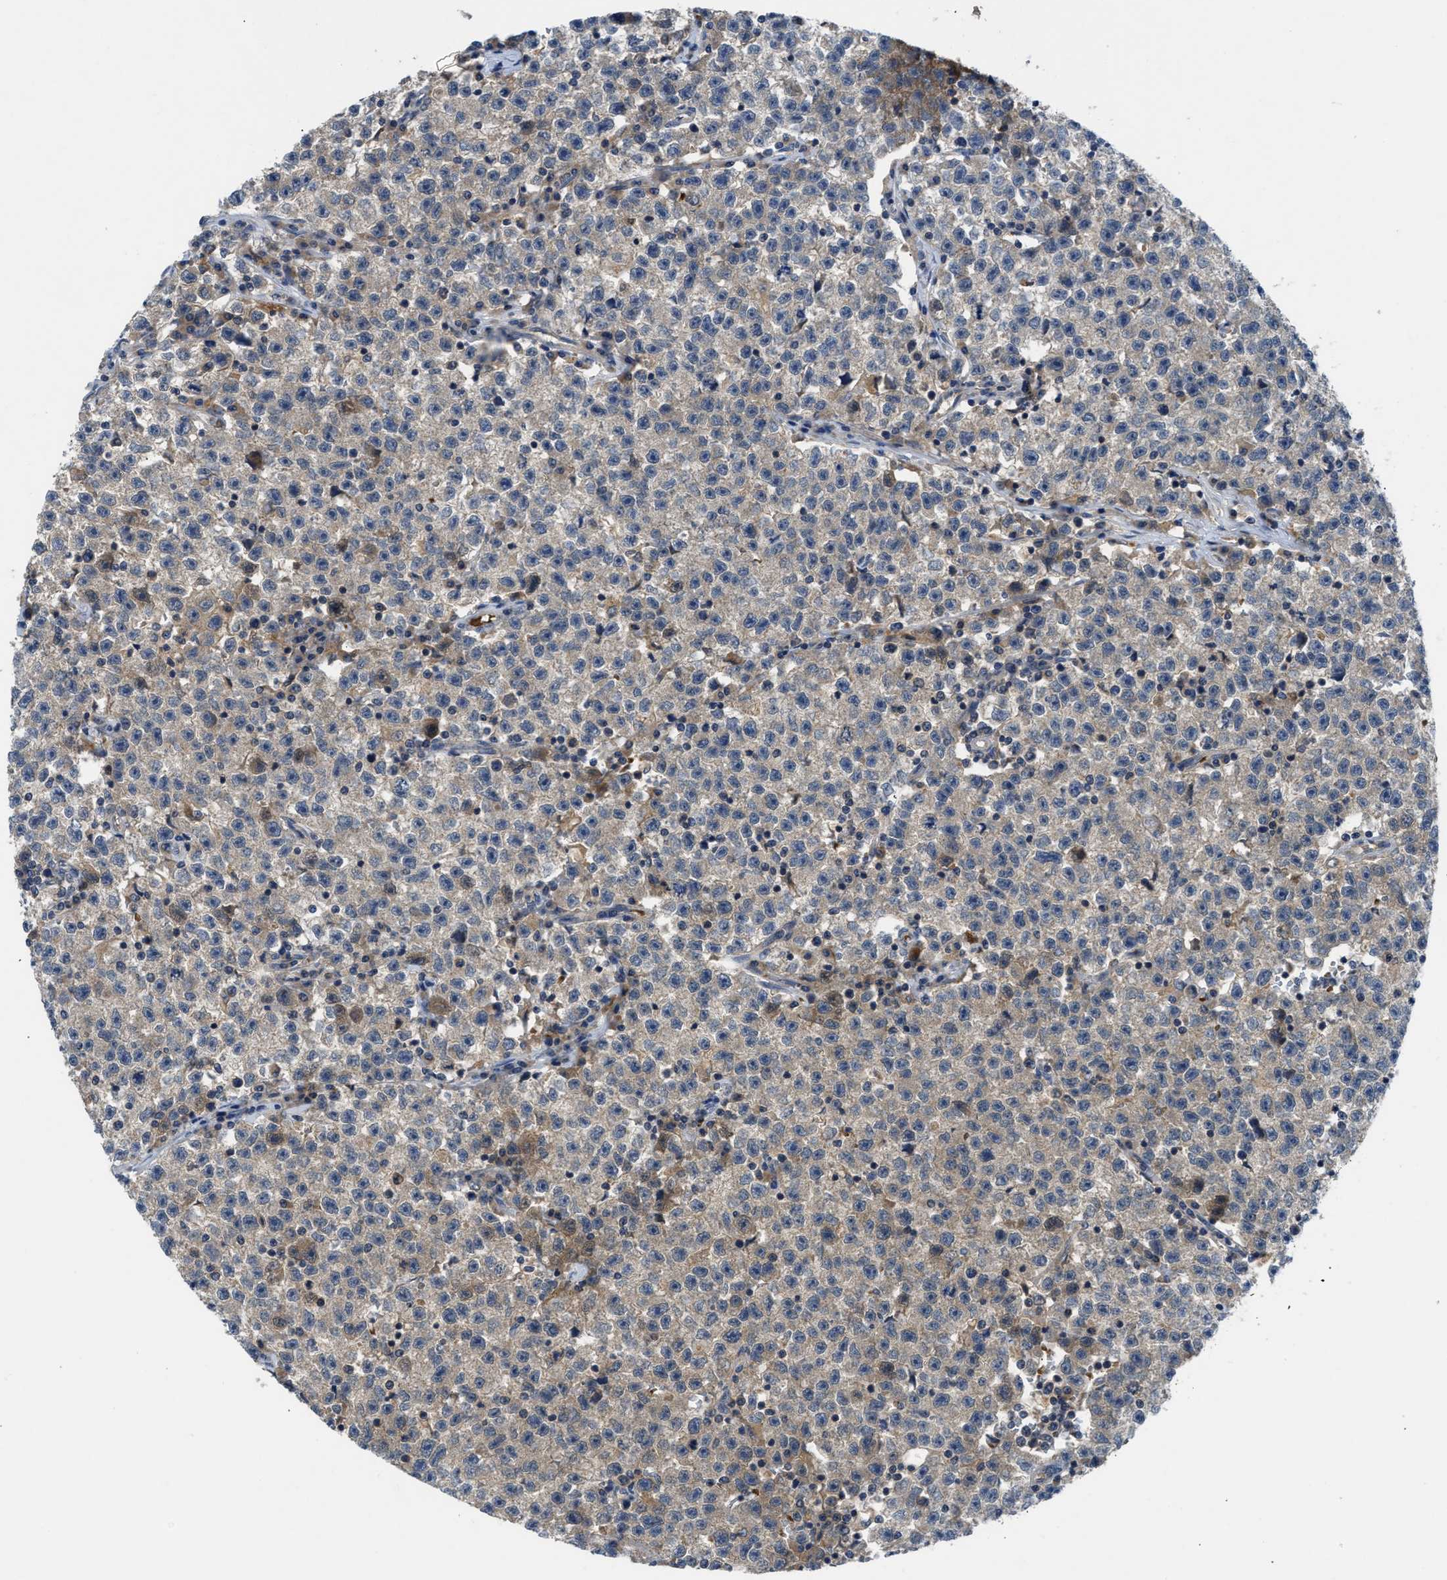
{"staining": {"intensity": "weak", "quantity": ">75%", "location": "cytoplasmic/membranous"}, "tissue": "testis cancer", "cell_type": "Tumor cells", "image_type": "cancer", "snomed": [{"axis": "morphology", "description": "Seminoma, NOS"}, {"axis": "topography", "description": "Testis"}], "caption": "Immunohistochemistry of human seminoma (testis) displays low levels of weak cytoplasmic/membranous positivity in approximately >75% of tumor cells. The staining is performed using DAB (3,3'-diaminobenzidine) brown chromogen to label protein expression. The nuclei are counter-stained blue using hematoxylin.", "gene": "PDE7A", "patient": {"sex": "male", "age": 22}}